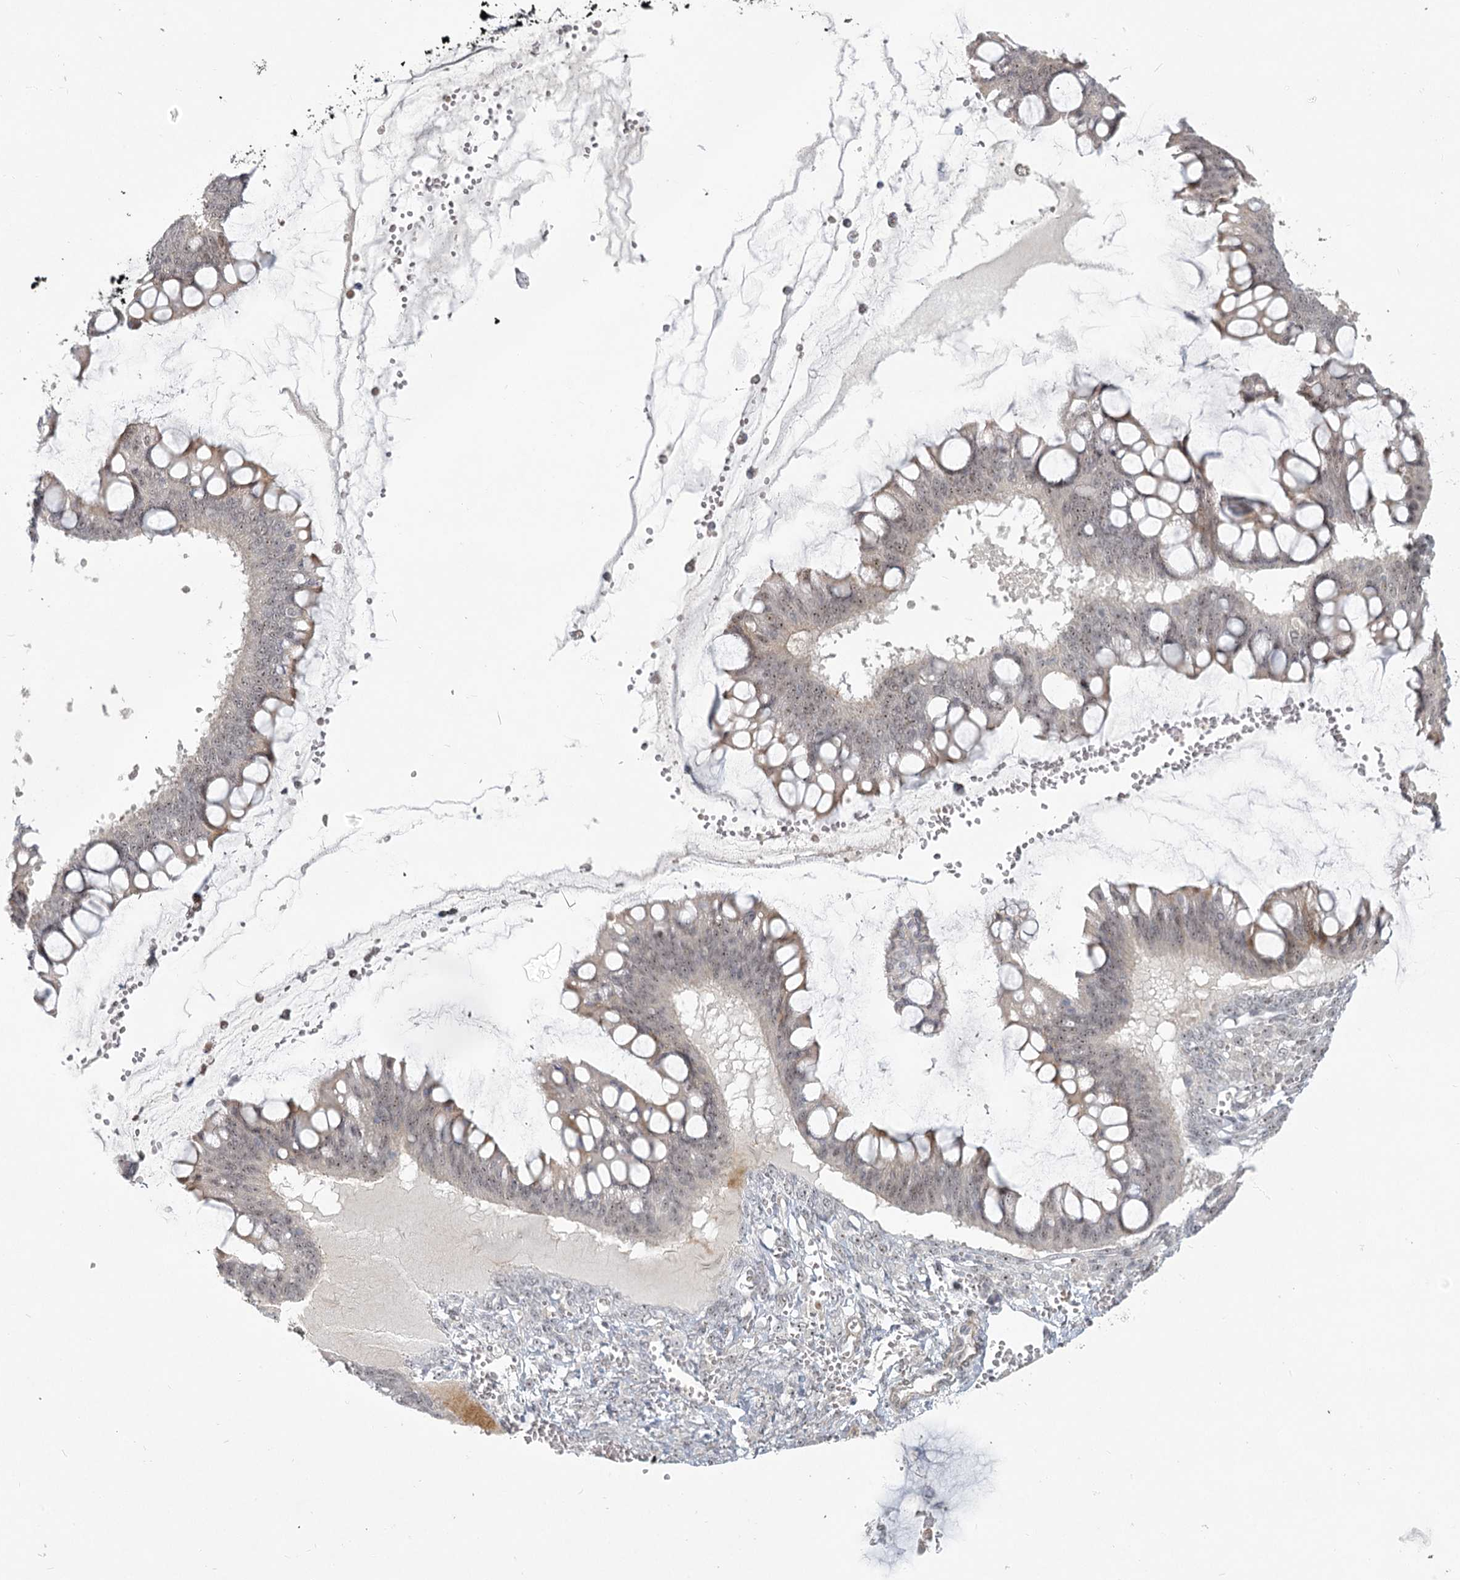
{"staining": {"intensity": "weak", "quantity": ">75%", "location": "nuclear"}, "tissue": "ovarian cancer", "cell_type": "Tumor cells", "image_type": "cancer", "snomed": [{"axis": "morphology", "description": "Cystadenocarcinoma, mucinous, NOS"}, {"axis": "topography", "description": "Ovary"}], "caption": "About >75% of tumor cells in human ovarian cancer (mucinous cystadenocarcinoma) exhibit weak nuclear protein positivity as visualized by brown immunohistochemical staining.", "gene": "EXOSC7", "patient": {"sex": "female", "age": 73}}